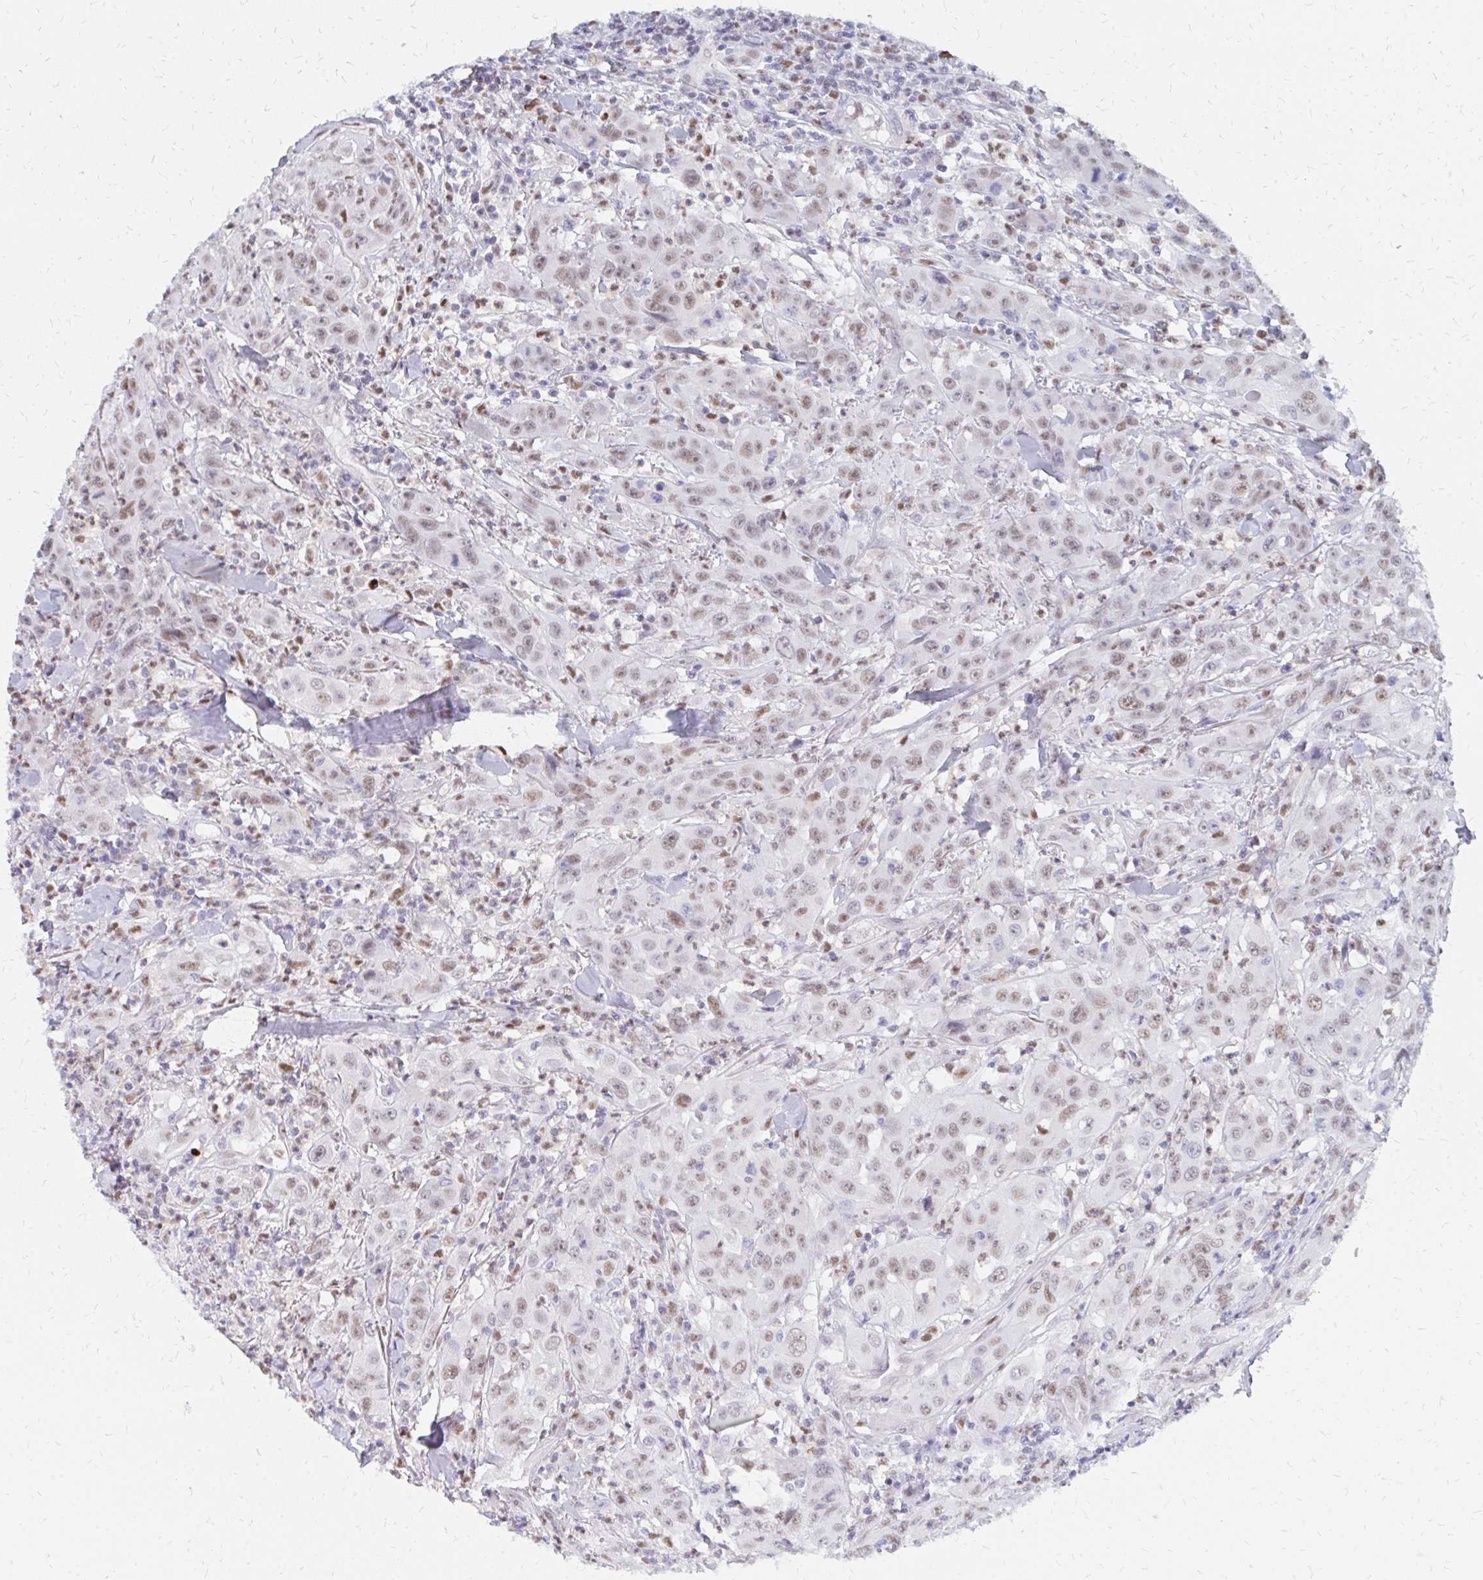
{"staining": {"intensity": "moderate", "quantity": ">75%", "location": "nuclear"}, "tissue": "head and neck cancer", "cell_type": "Tumor cells", "image_type": "cancer", "snomed": [{"axis": "morphology", "description": "Squamous cell carcinoma, NOS"}, {"axis": "topography", "description": "Skin"}, {"axis": "topography", "description": "Head-Neck"}], "caption": "A photomicrograph of human squamous cell carcinoma (head and neck) stained for a protein exhibits moderate nuclear brown staining in tumor cells.", "gene": "PLK3", "patient": {"sex": "male", "age": 80}}